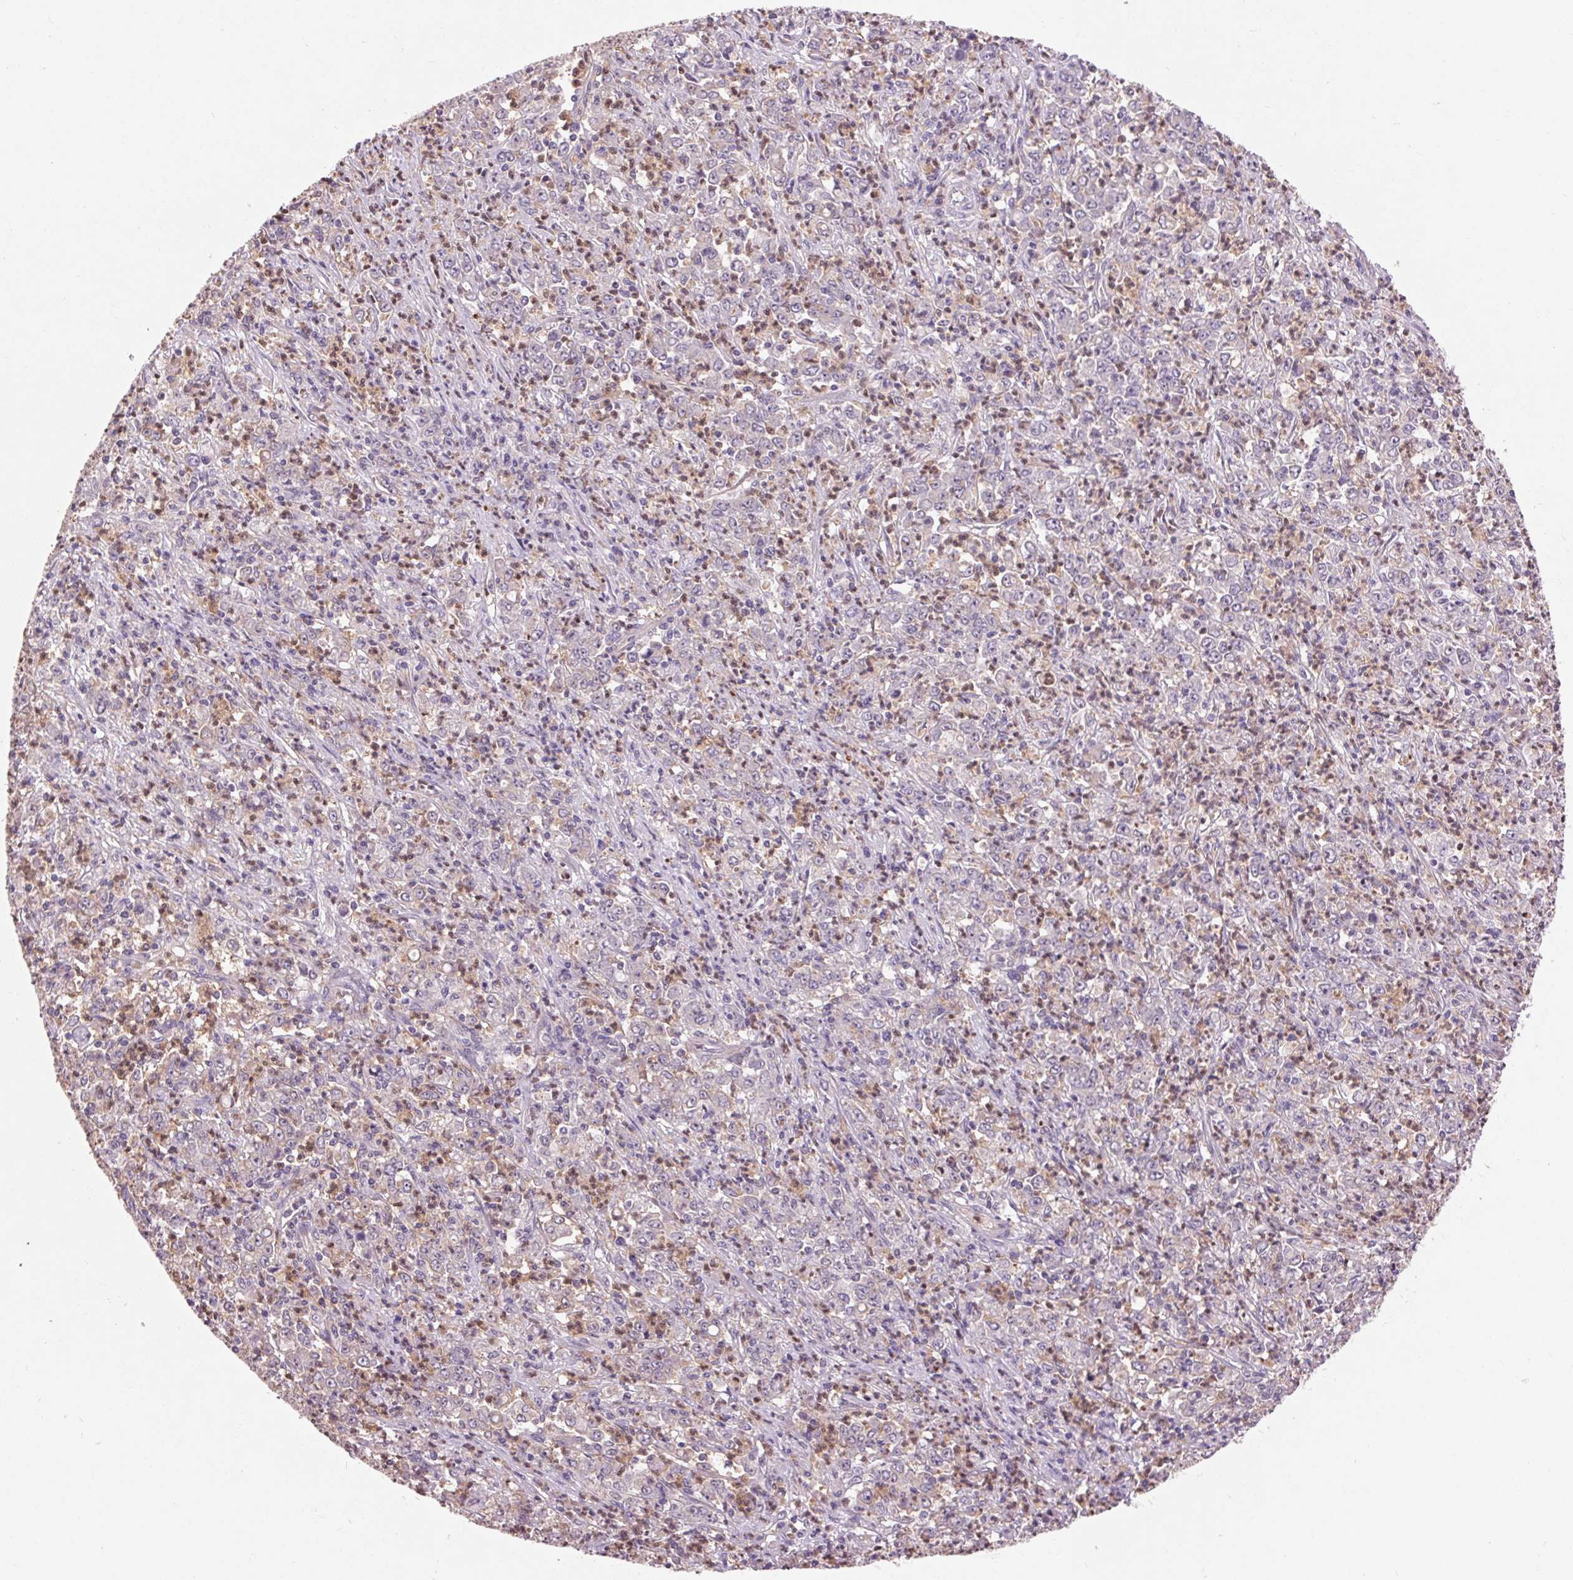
{"staining": {"intensity": "negative", "quantity": "none", "location": "none"}, "tissue": "stomach cancer", "cell_type": "Tumor cells", "image_type": "cancer", "snomed": [{"axis": "morphology", "description": "Adenocarcinoma, NOS"}, {"axis": "topography", "description": "Stomach, lower"}], "caption": "The micrograph demonstrates no staining of tumor cells in adenocarcinoma (stomach).", "gene": "RANBP3L", "patient": {"sex": "female", "age": 71}}